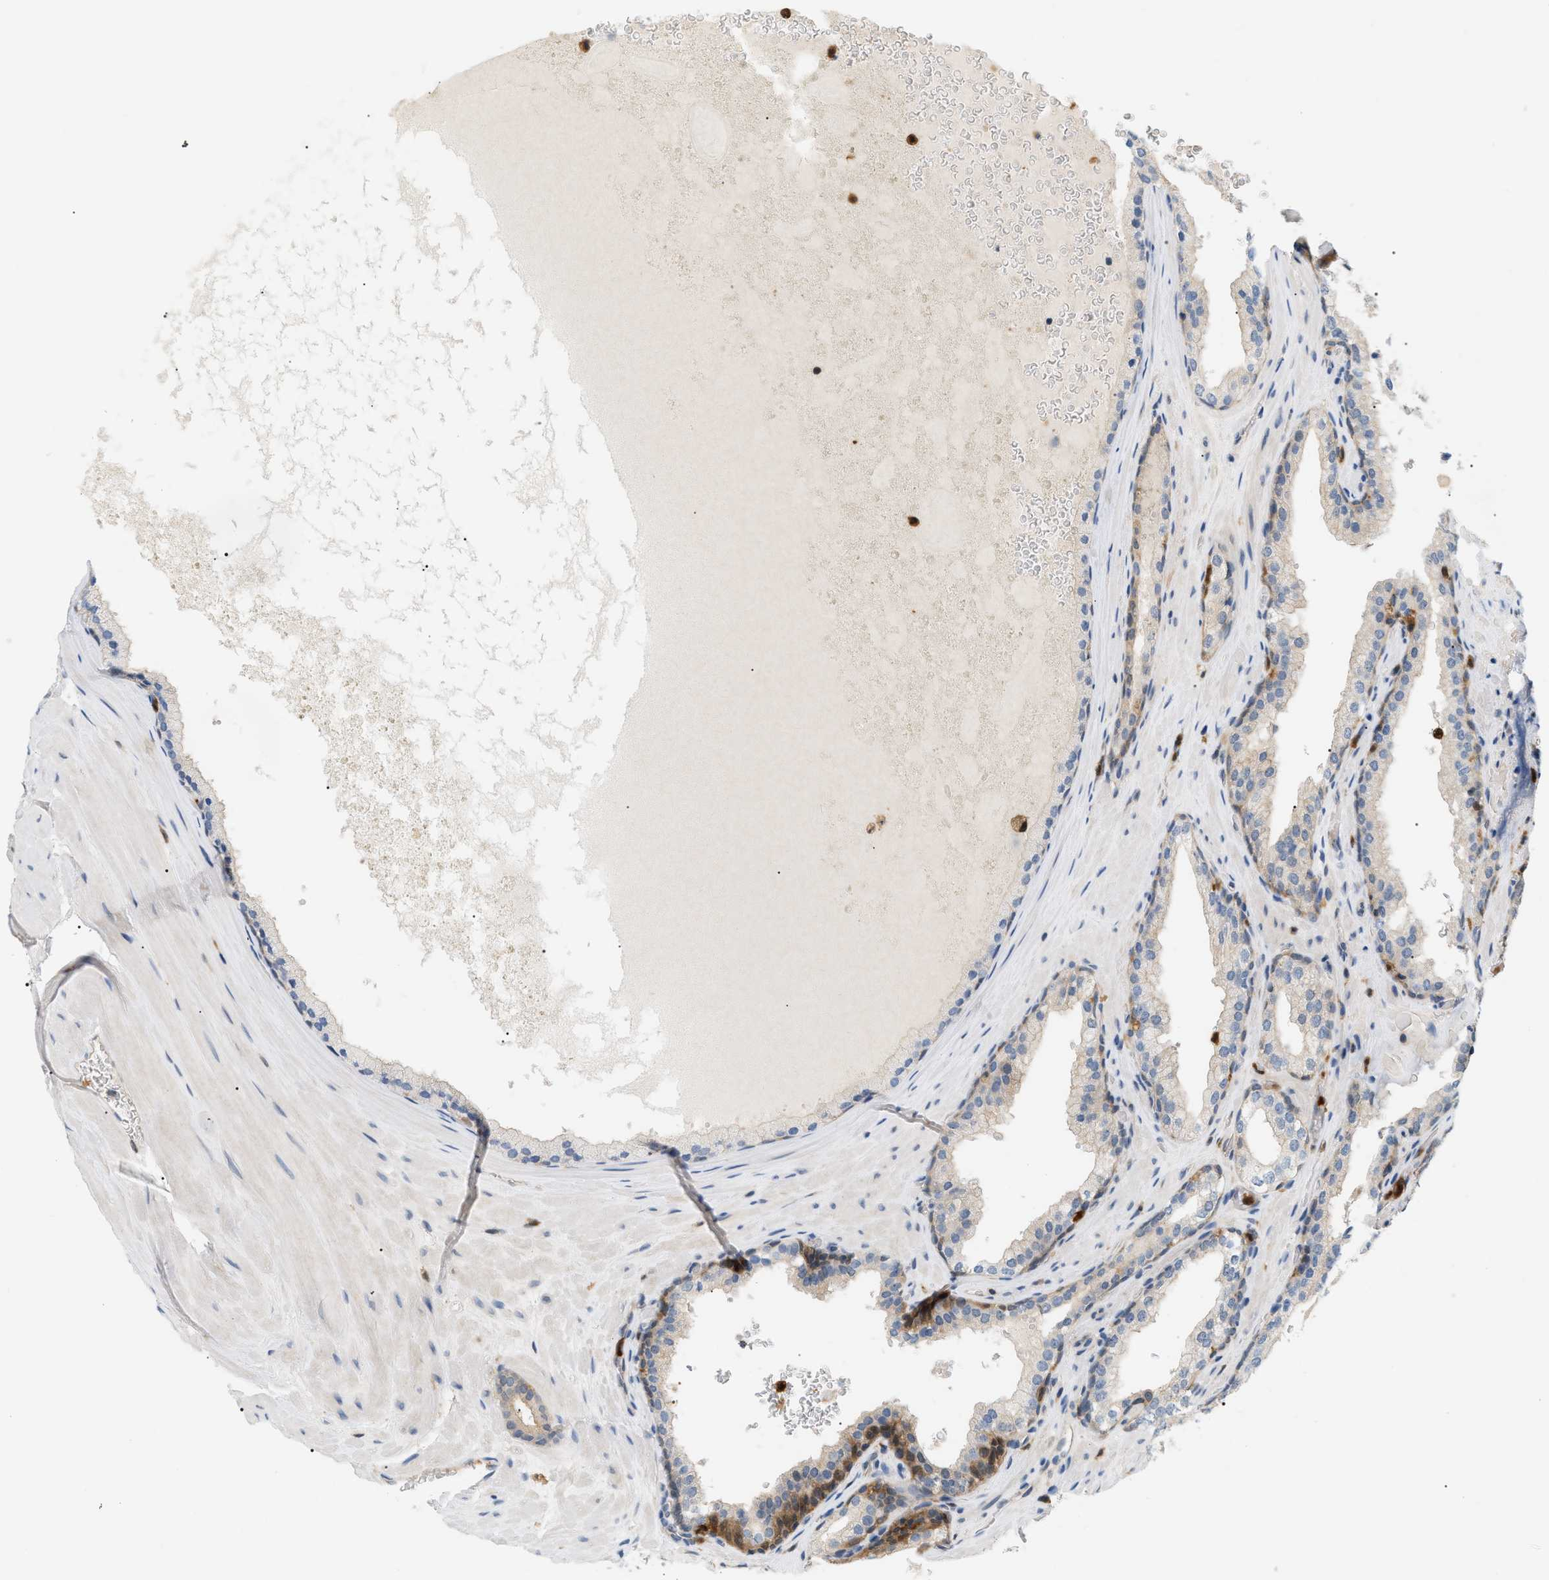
{"staining": {"intensity": "negative", "quantity": "none", "location": "none"}, "tissue": "prostate cancer", "cell_type": "Tumor cells", "image_type": "cancer", "snomed": [{"axis": "morphology", "description": "Adenocarcinoma, High grade"}, {"axis": "topography", "description": "Prostate"}], "caption": "Prostate cancer (high-grade adenocarcinoma) was stained to show a protein in brown. There is no significant staining in tumor cells. (Stains: DAB (3,3'-diaminobenzidine) immunohistochemistry with hematoxylin counter stain, Microscopy: brightfield microscopy at high magnification).", "gene": "PYCARD", "patient": {"sex": "male", "age": 60}}